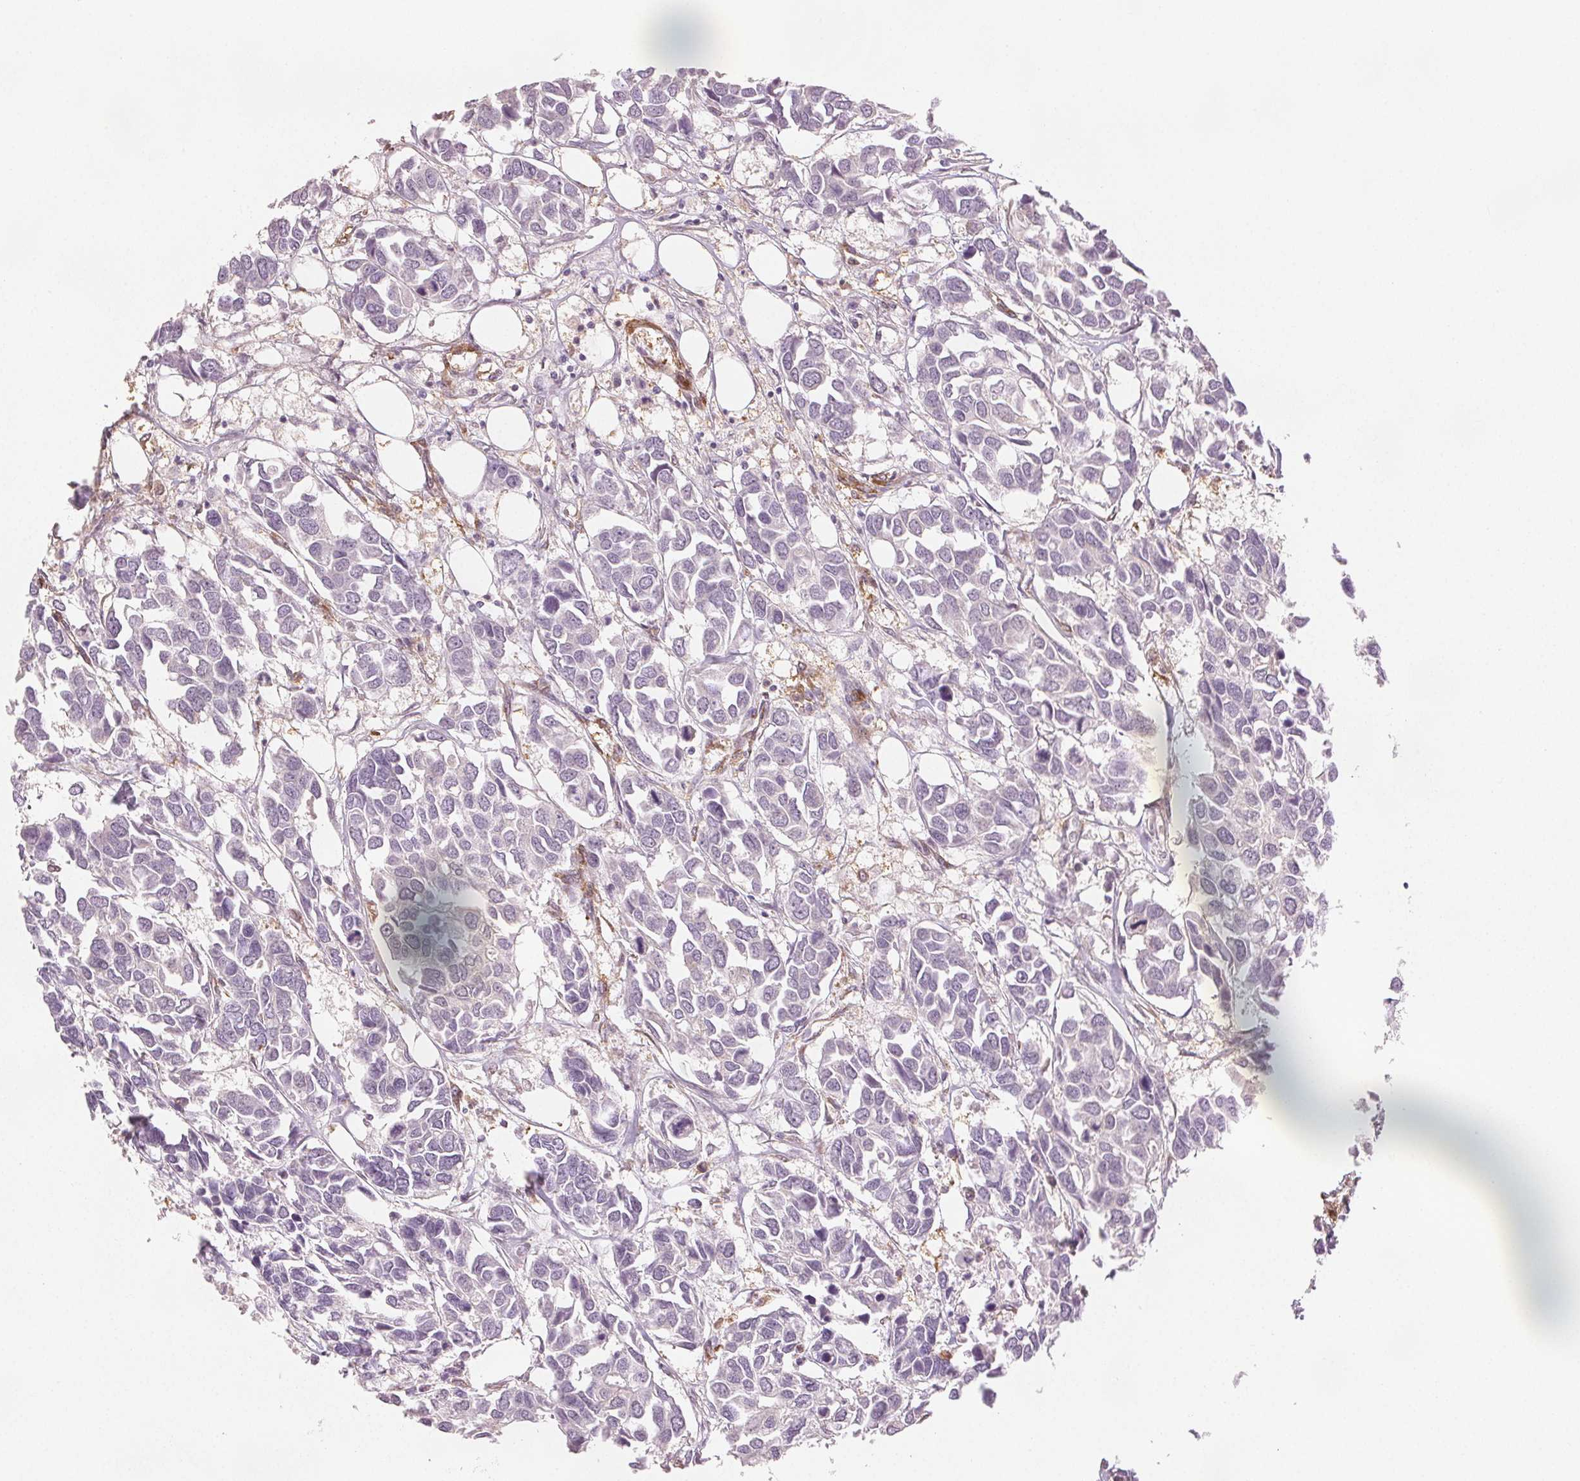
{"staining": {"intensity": "negative", "quantity": "none", "location": "none"}, "tissue": "breast cancer", "cell_type": "Tumor cells", "image_type": "cancer", "snomed": [{"axis": "morphology", "description": "Duct carcinoma"}, {"axis": "topography", "description": "Breast"}], "caption": "Tumor cells show no significant staining in breast infiltrating ductal carcinoma.", "gene": "DIAPH2", "patient": {"sex": "female", "age": 83}}